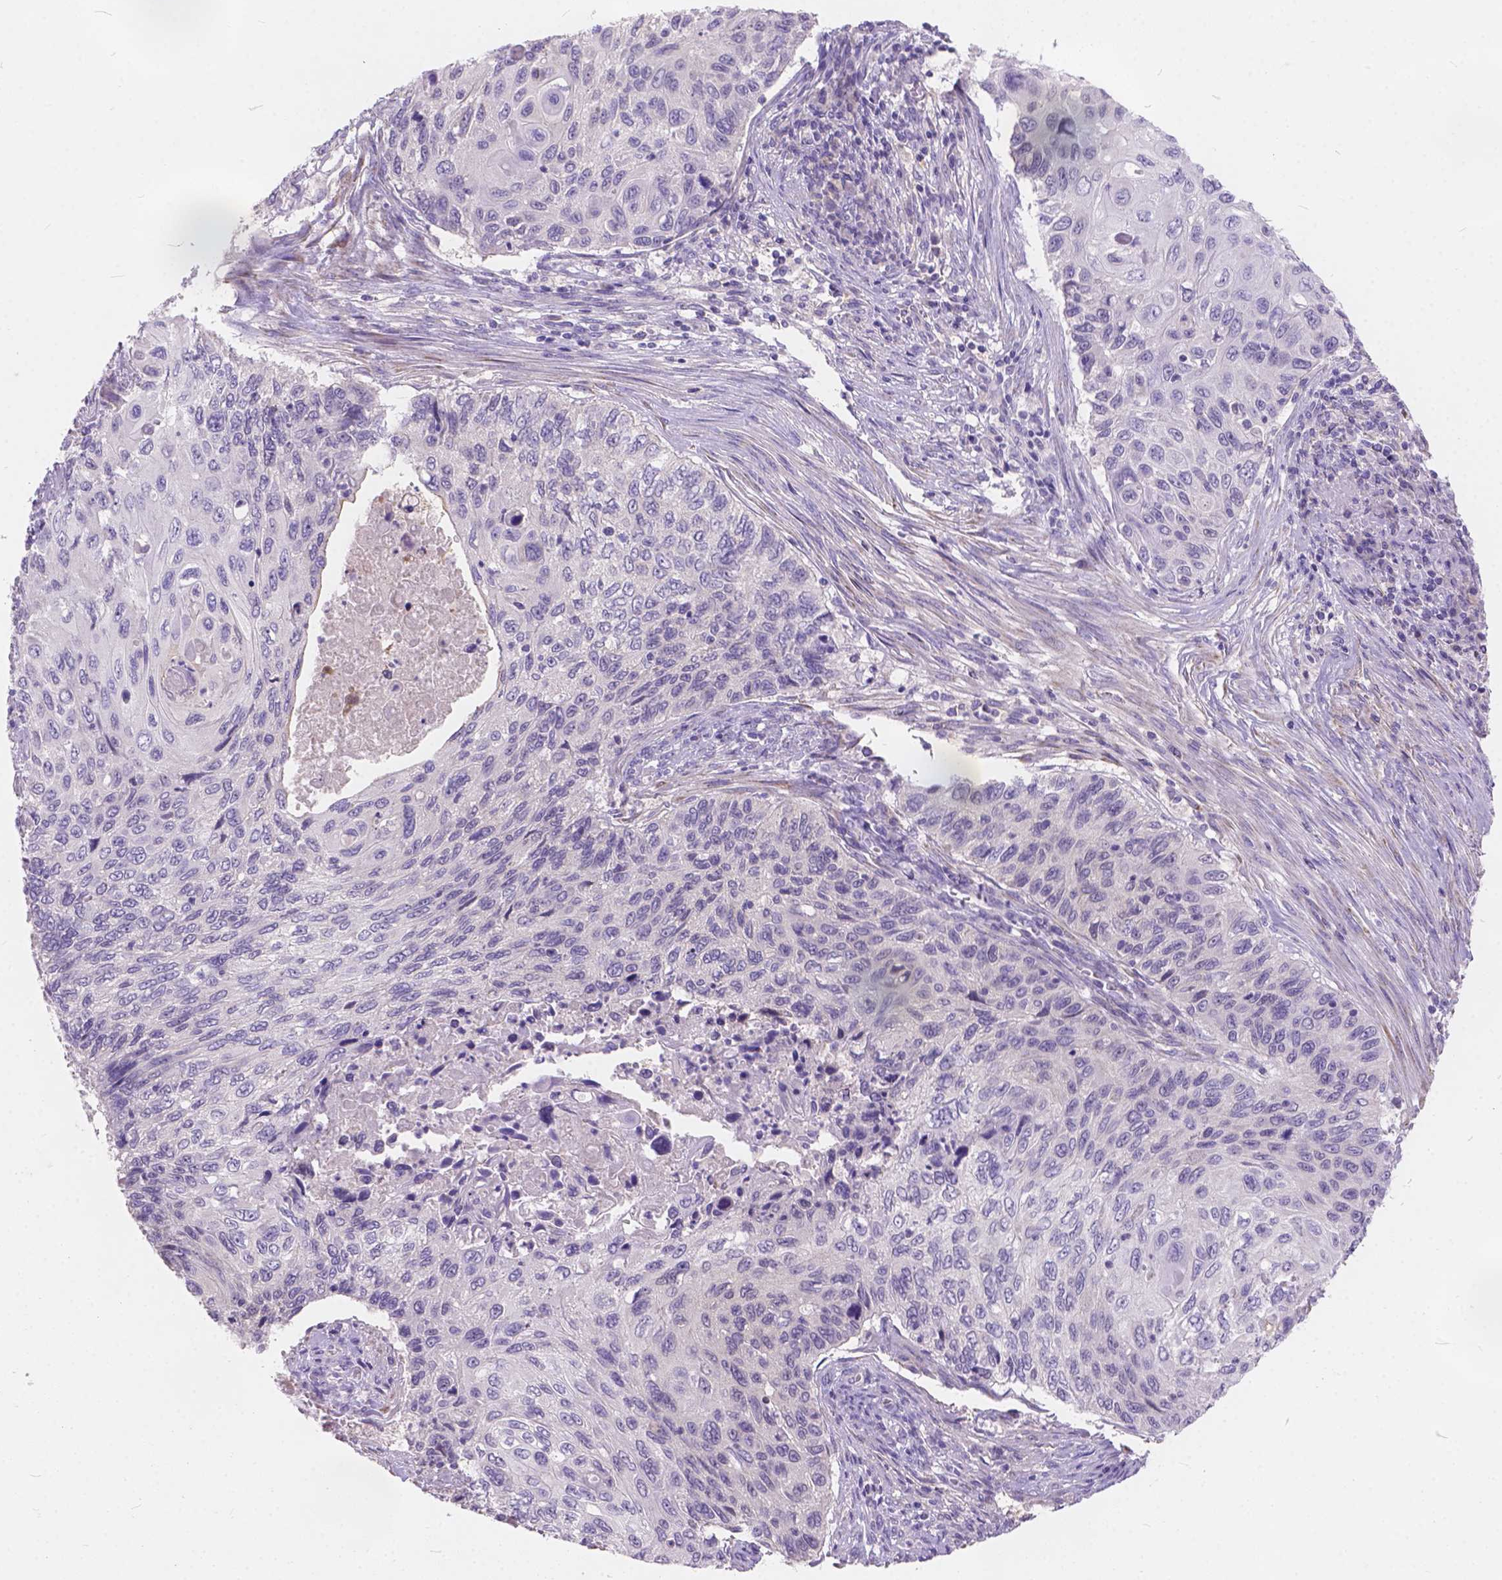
{"staining": {"intensity": "negative", "quantity": "none", "location": "none"}, "tissue": "cervical cancer", "cell_type": "Tumor cells", "image_type": "cancer", "snomed": [{"axis": "morphology", "description": "Squamous cell carcinoma, NOS"}, {"axis": "topography", "description": "Cervix"}], "caption": "High magnification brightfield microscopy of cervical squamous cell carcinoma stained with DAB (brown) and counterstained with hematoxylin (blue): tumor cells show no significant positivity.", "gene": "PEX11G", "patient": {"sex": "female", "age": 70}}